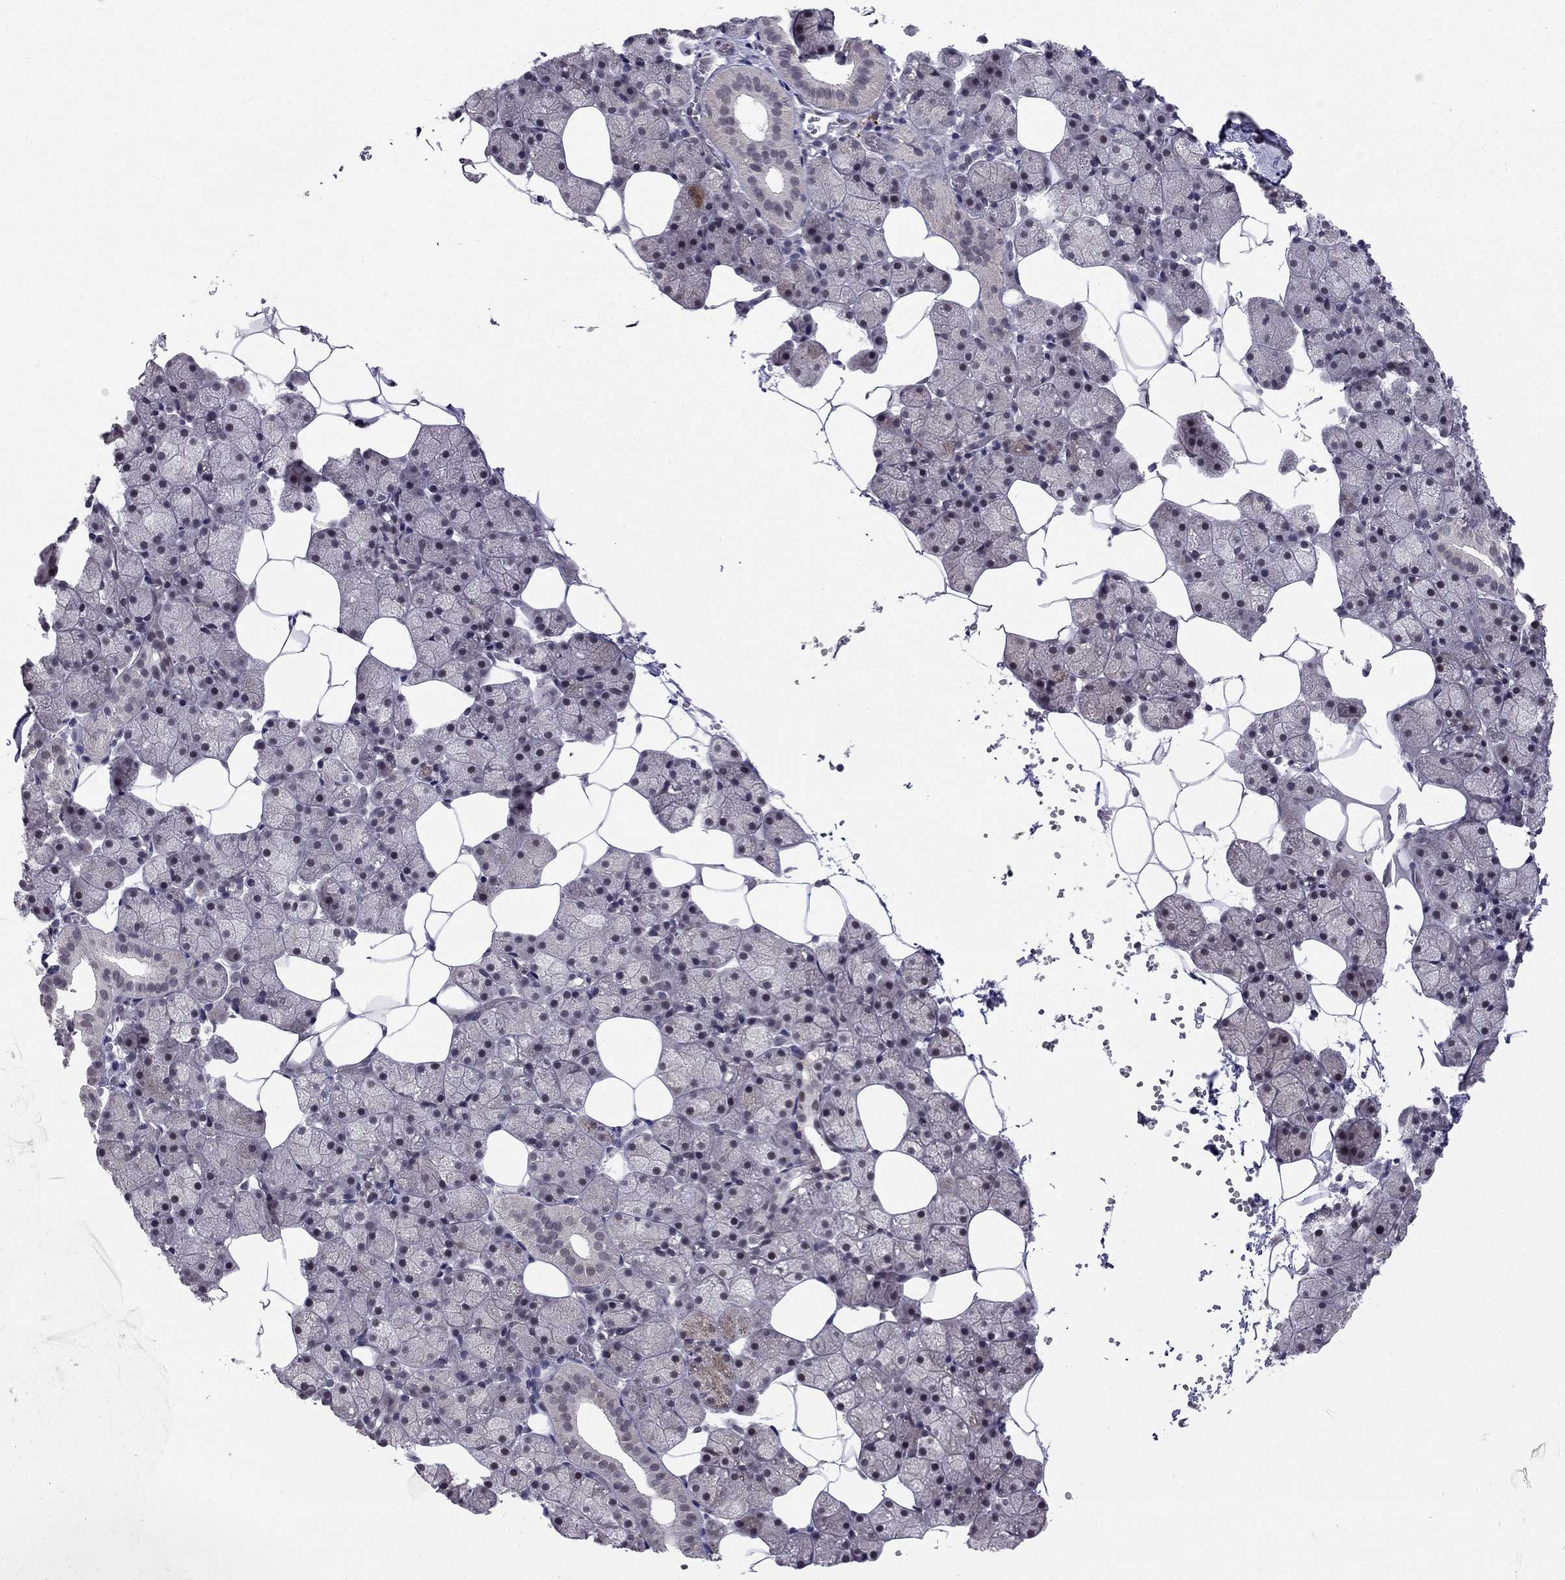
{"staining": {"intensity": "negative", "quantity": "none", "location": "none"}, "tissue": "salivary gland", "cell_type": "Glandular cells", "image_type": "normal", "snomed": [{"axis": "morphology", "description": "Normal tissue, NOS"}, {"axis": "topography", "description": "Salivary gland"}], "caption": "This photomicrograph is of normal salivary gland stained with immunohistochemistry to label a protein in brown with the nuclei are counter-stained blue. There is no positivity in glandular cells. Nuclei are stained in blue.", "gene": "CHST8", "patient": {"sex": "male", "age": 38}}